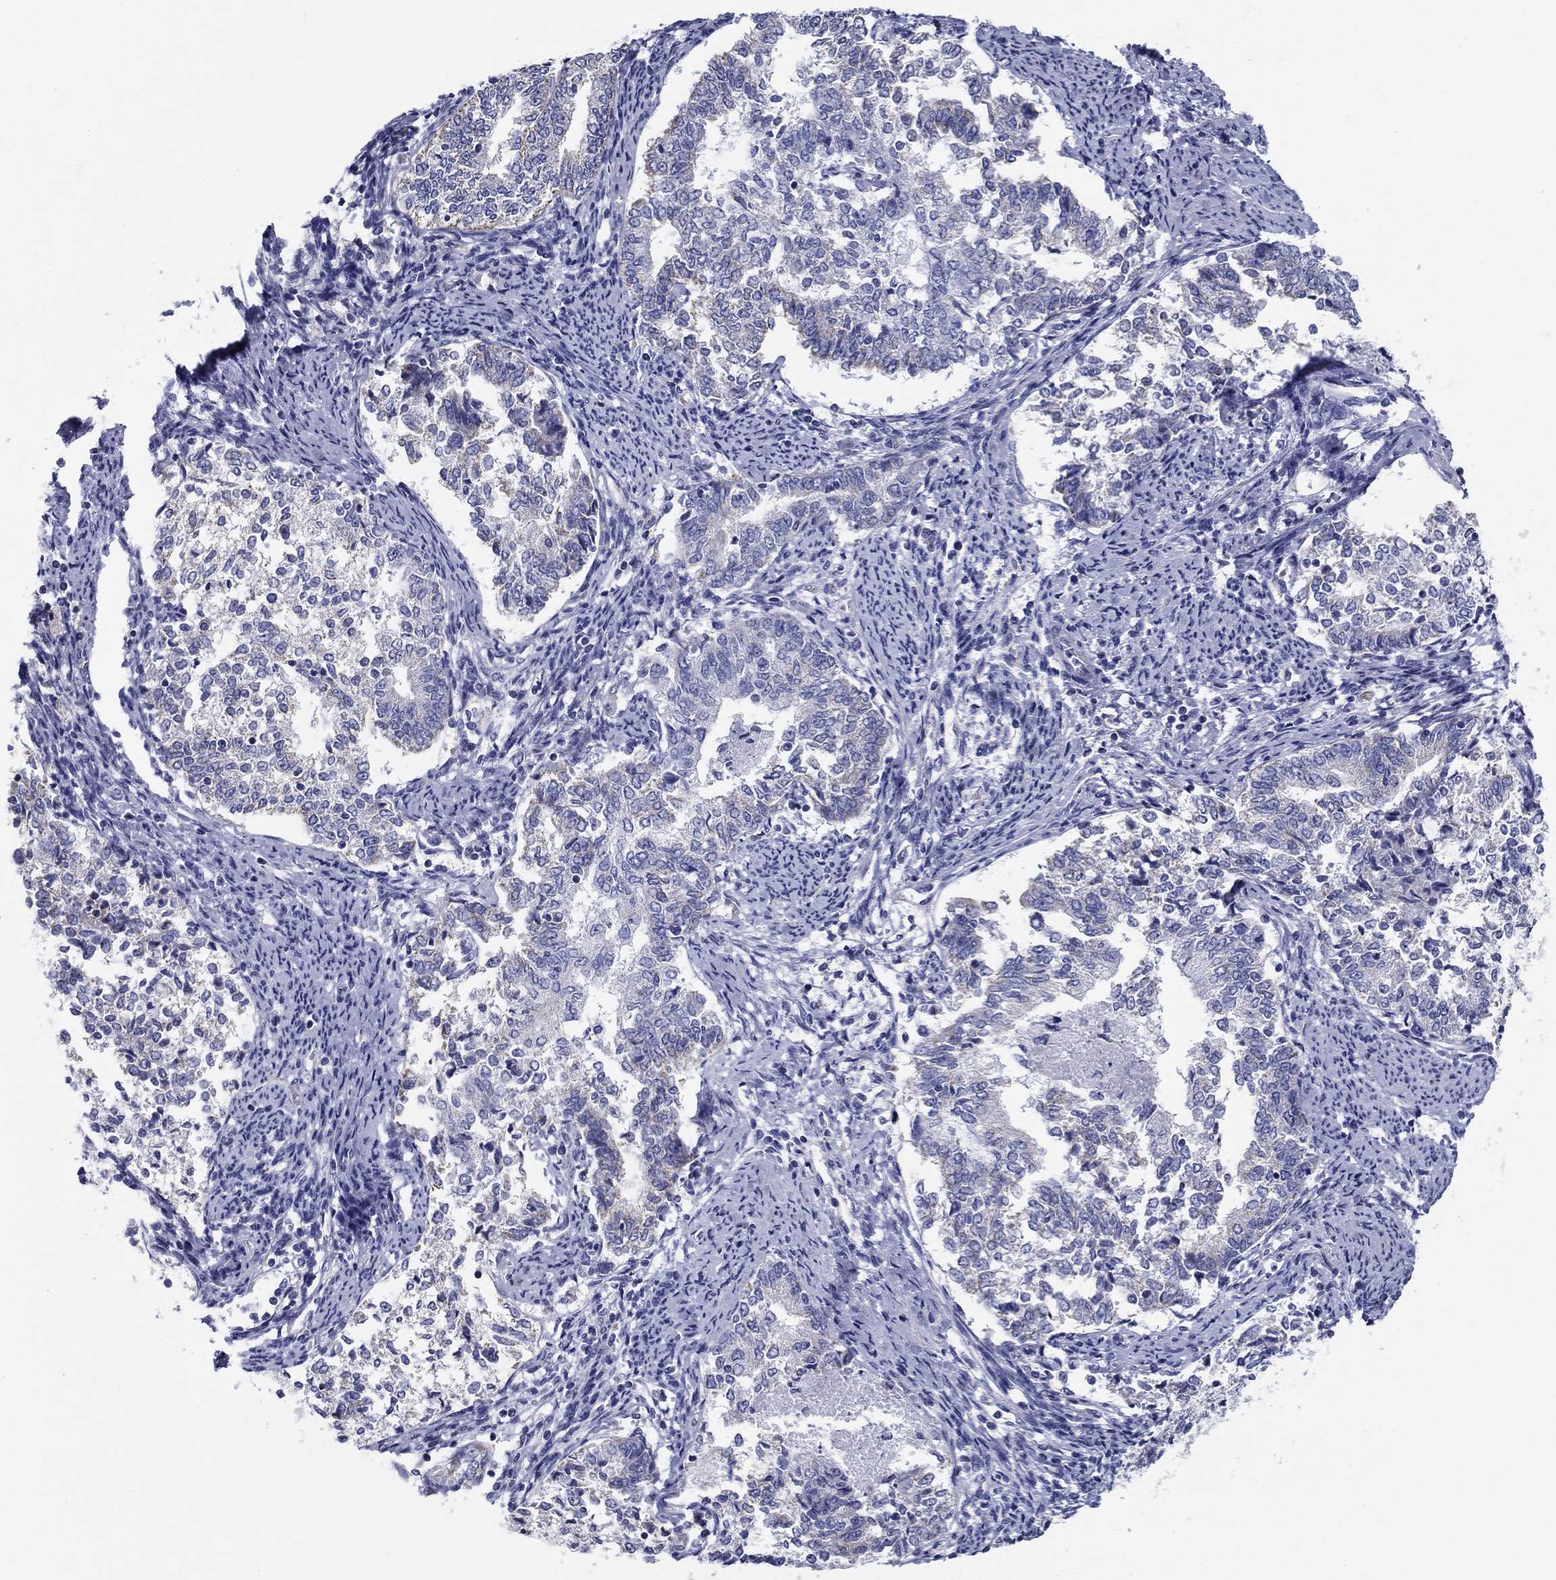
{"staining": {"intensity": "negative", "quantity": "none", "location": "none"}, "tissue": "endometrial cancer", "cell_type": "Tumor cells", "image_type": "cancer", "snomed": [{"axis": "morphology", "description": "Adenocarcinoma, NOS"}, {"axis": "topography", "description": "Endometrium"}], "caption": "A micrograph of human endometrial adenocarcinoma is negative for staining in tumor cells. (DAB (3,3'-diaminobenzidine) immunohistochemistry (IHC) with hematoxylin counter stain).", "gene": "UPB1", "patient": {"sex": "female", "age": 65}}